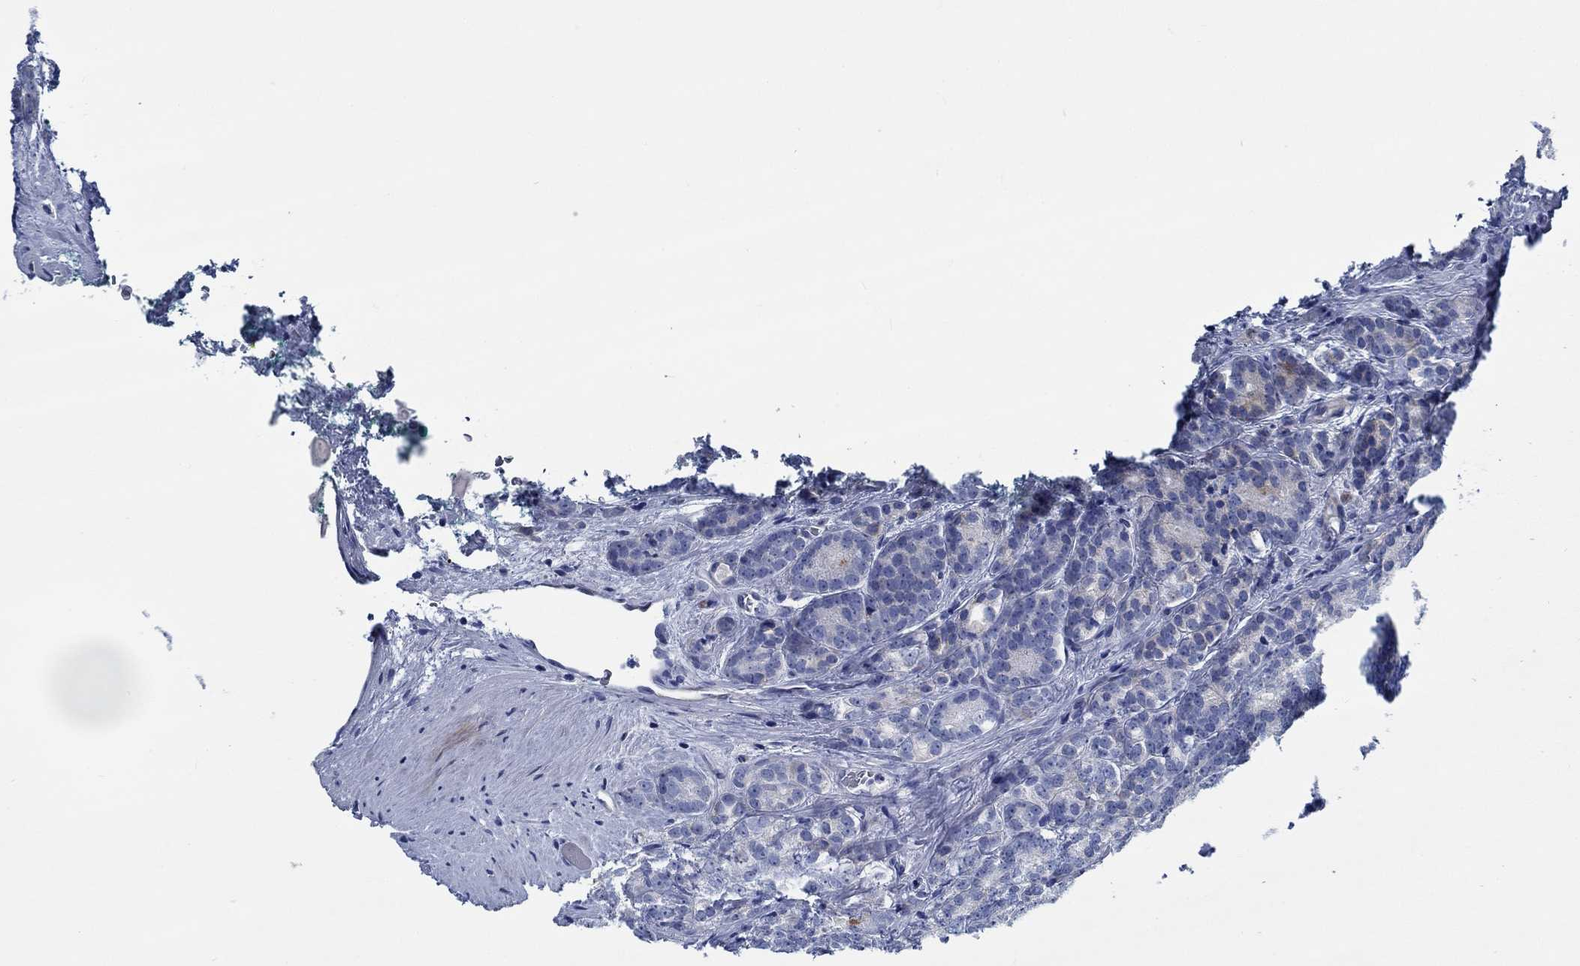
{"staining": {"intensity": "negative", "quantity": "none", "location": "none"}, "tissue": "prostate cancer", "cell_type": "Tumor cells", "image_type": "cancer", "snomed": [{"axis": "morphology", "description": "Adenocarcinoma, NOS"}, {"axis": "topography", "description": "Prostate"}], "caption": "IHC micrograph of neoplastic tissue: prostate cancer (adenocarcinoma) stained with DAB exhibits no significant protein positivity in tumor cells. Nuclei are stained in blue.", "gene": "SVEP1", "patient": {"sex": "male", "age": 71}}